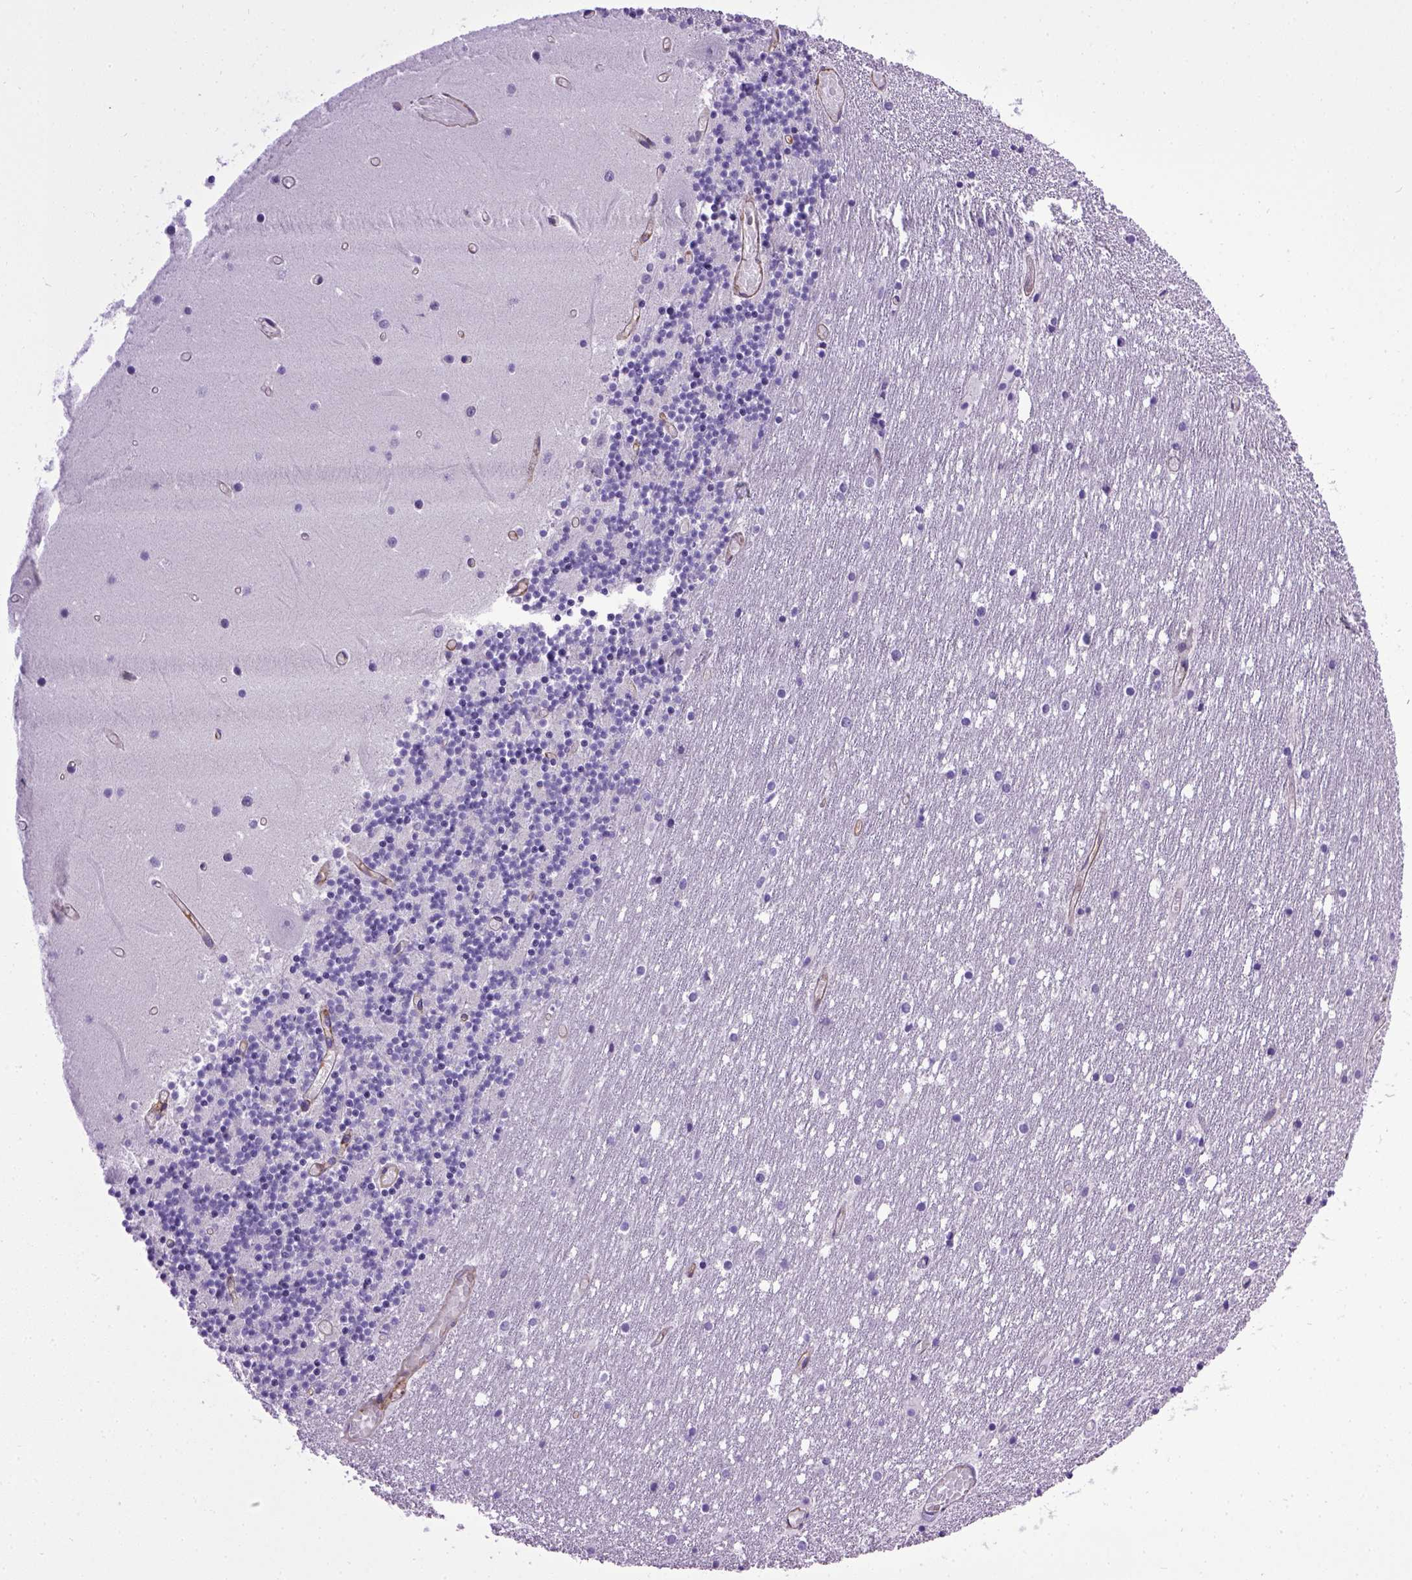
{"staining": {"intensity": "negative", "quantity": "none", "location": "none"}, "tissue": "cerebellum", "cell_type": "Cells in granular layer", "image_type": "normal", "snomed": [{"axis": "morphology", "description": "Normal tissue, NOS"}, {"axis": "topography", "description": "Cerebellum"}], "caption": "Human cerebellum stained for a protein using immunohistochemistry reveals no staining in cells in granular layer.", "gene": "ENG", "patient": {"sex": "female", "age": 28}}